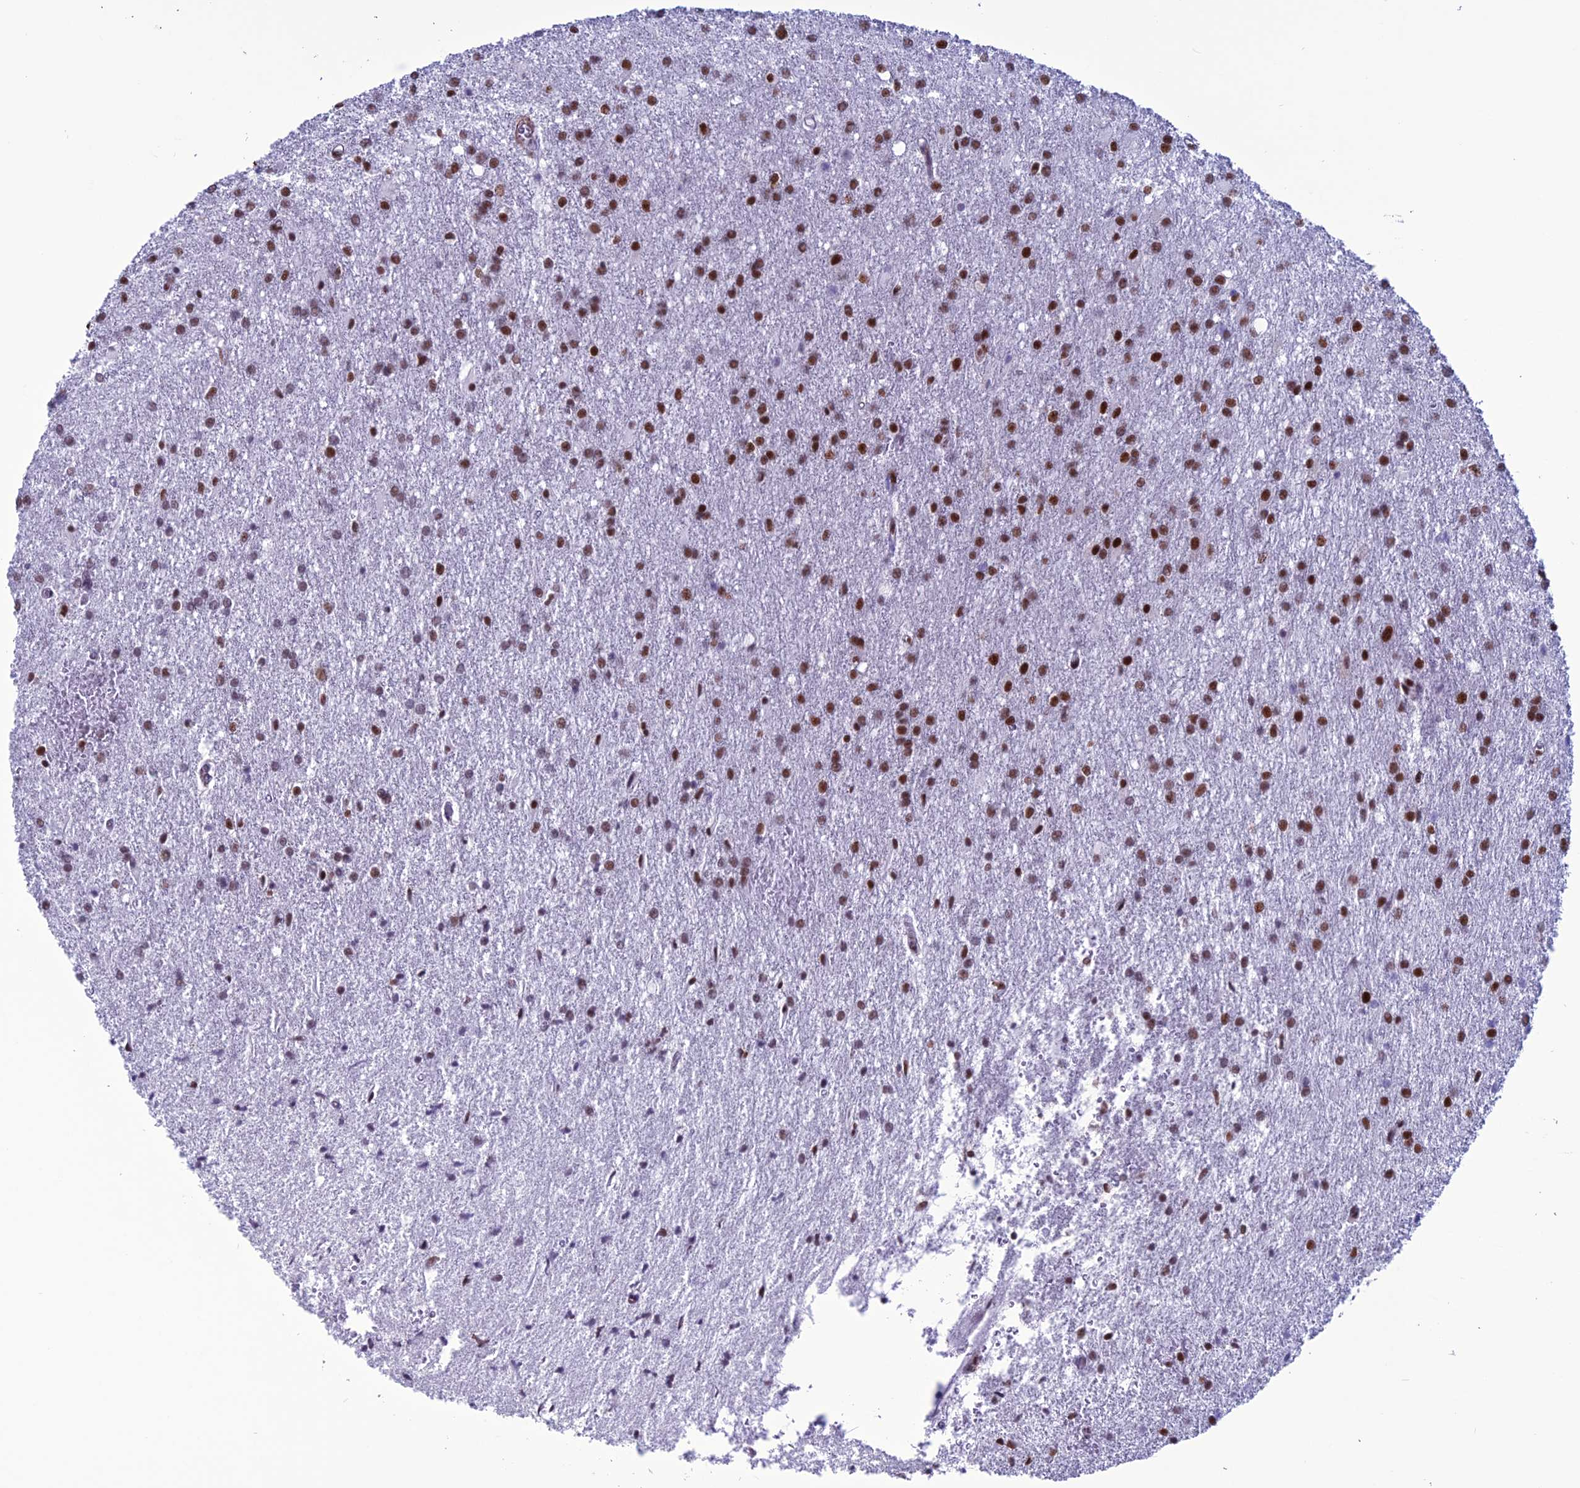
{"staining": {"intensity": "moderate", "quantity": ">75%", "location": "nuclear"}, "tissue": "glioma", "cell_type": "Tumor cells", "image_type": "cancer", "snomed": [{"axis": "morphology", "description": "Glioma, malignant, High grade"}, {"axis": "topography", "description": "Brain"}], "caption": "Protein staining of malignant high-grade glioma tissue shows moderate nuclear positivity in about >75% of tumor cells.", "gene": "U2AF1", "patient": {"sex": "female", "age": 50}}